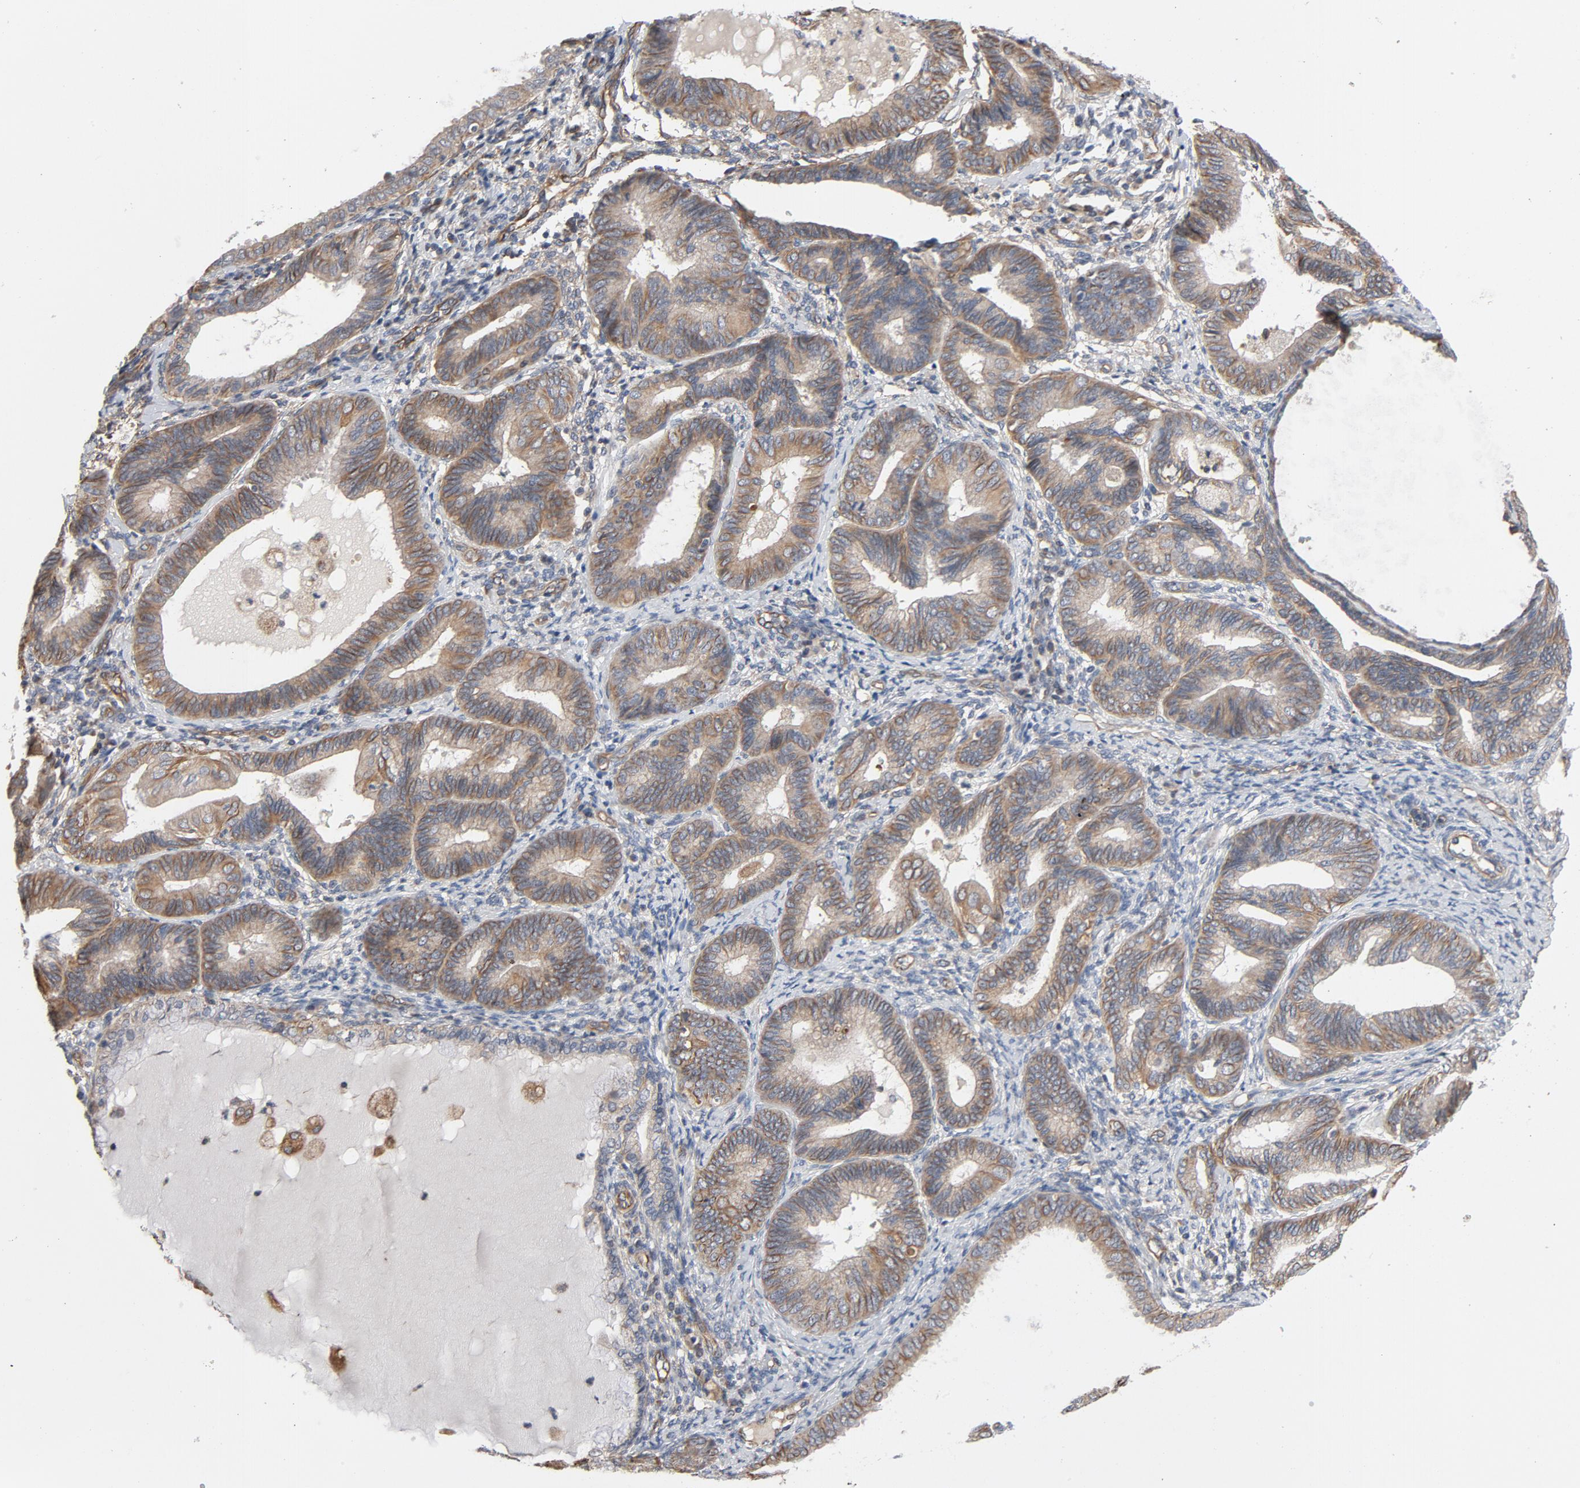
{"staining": {"intensity": "moderate", "quantity": ">75%", "location": "cytoplasmic/membranous"}, "tissue": "endometrial cancer", "cell_type": "Tumor cells", "image_type": "cancer", "snomed": [{"axis": "morphology", "description": "Adenocarcinoma, NOS"}, {"axis": "topography", "description": "Endometrium"}], "caption": "Immunohistochemistry (IHC) (DAB (3,3'-diaminobenzidine)) staining of human adenocarcinoma (endometrial) reveals moderate cytoplasmic/membranous protein staining in about >75% of tumor cells.", "gene": "TRIOBP", "patient": {"sex": "female", "age": 63}}